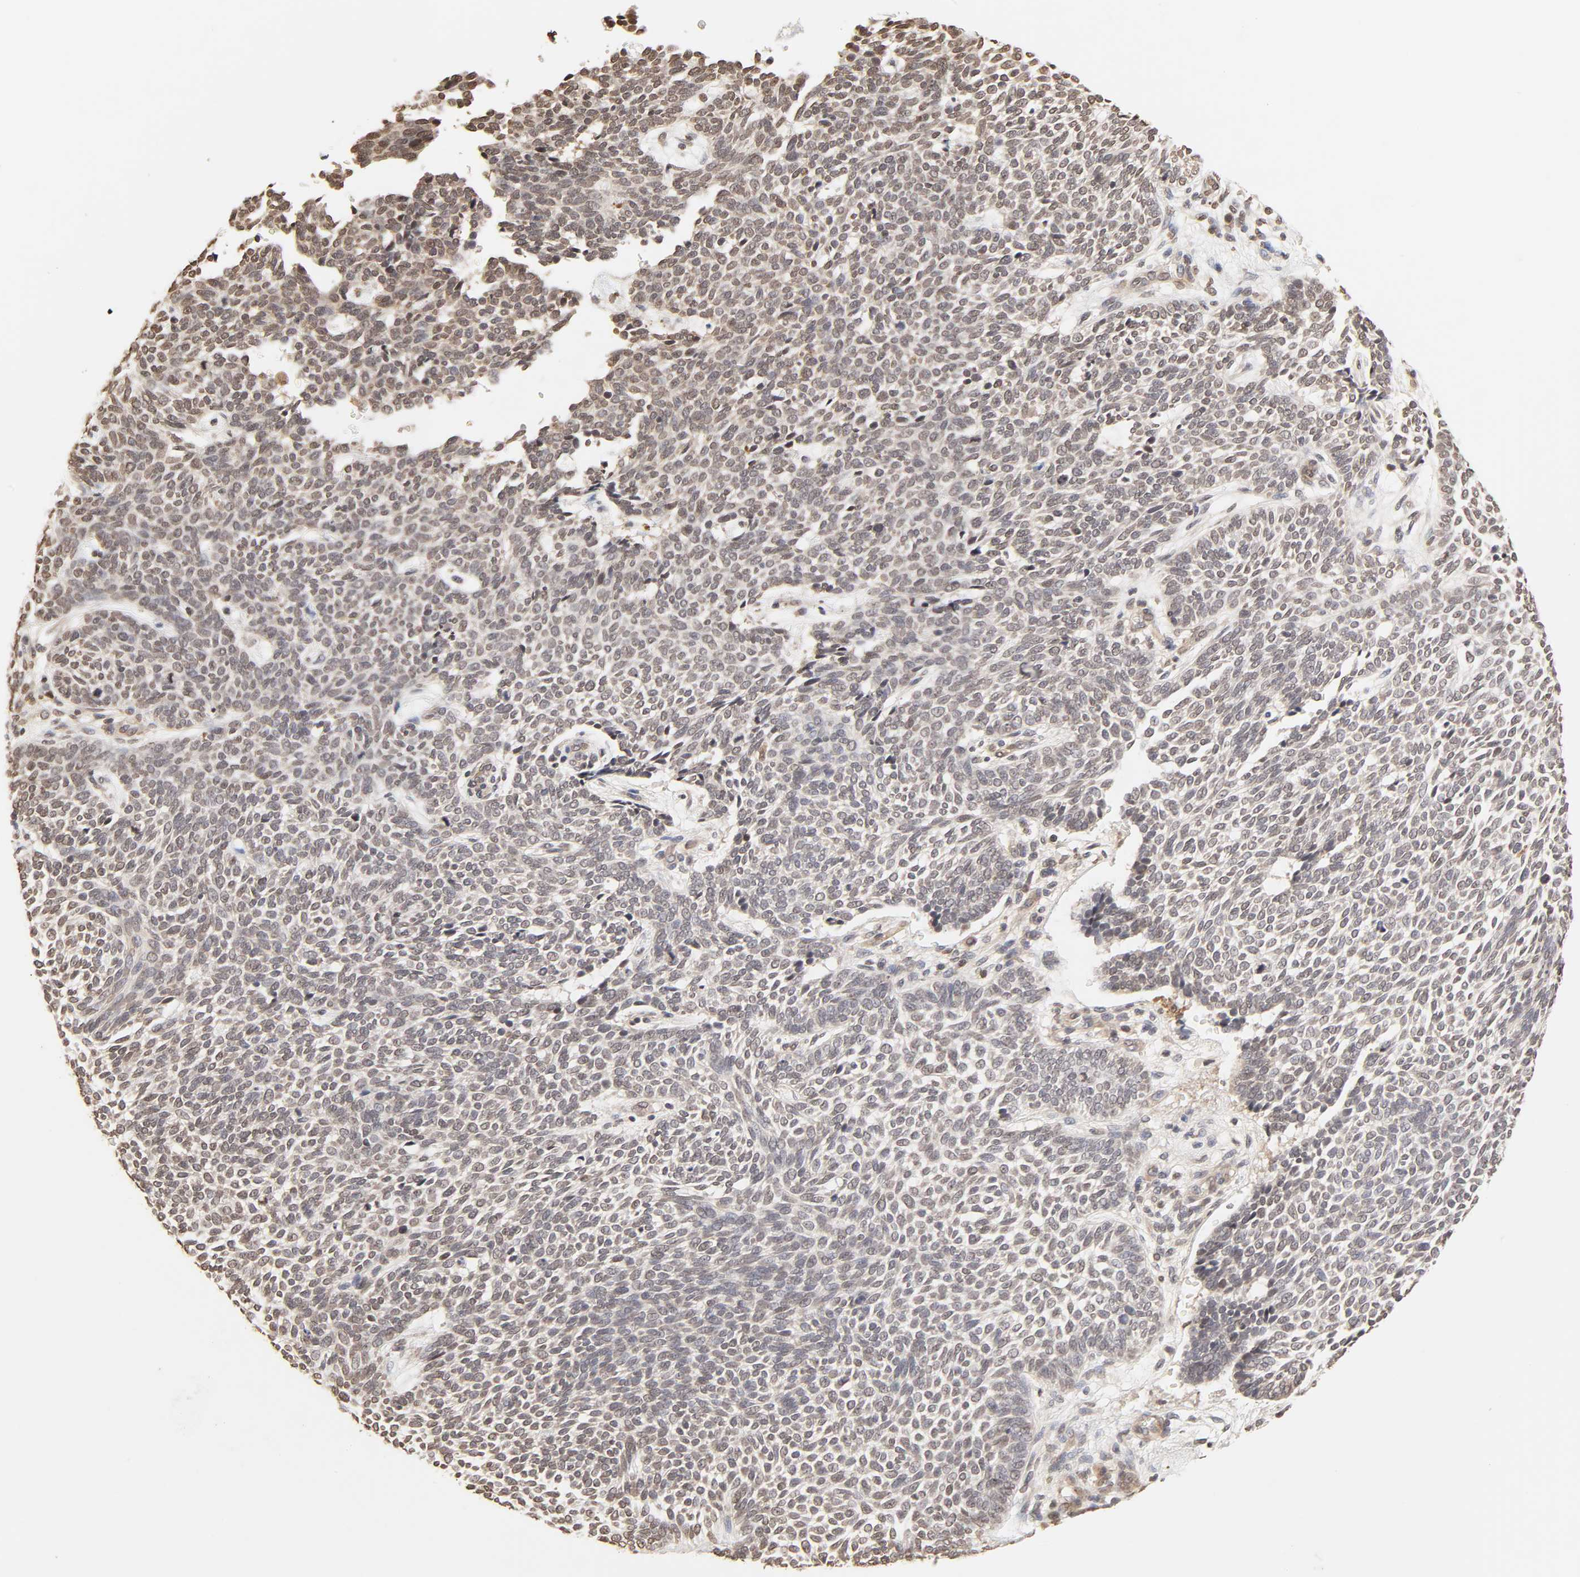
{"staining": {"intensity": "weak", "quantity": "25%-75%", "location": "cytoplasmic/membranous,nuclear"}, "tissue": "skin cancer", "cell_type": "Tumor cells", "image_type": "cancer", "snomed": [{"axis": "morphology", "description": "Normal tissue, NOS"}, {"axis": "morphology", "description": "Basal cell carcinoma"}, {"axis": "topography", "description": "Skin"}], "caption": "This is a photomicrograph of immunohistochemistry staining of skin cancer (basal cell carcinoma), which shows weak positivity in the cytoplasmic/membranous and nuclear of tumor cells.", "gene": "TBL1X", "patient": {"sex": "male", "age": 87}}